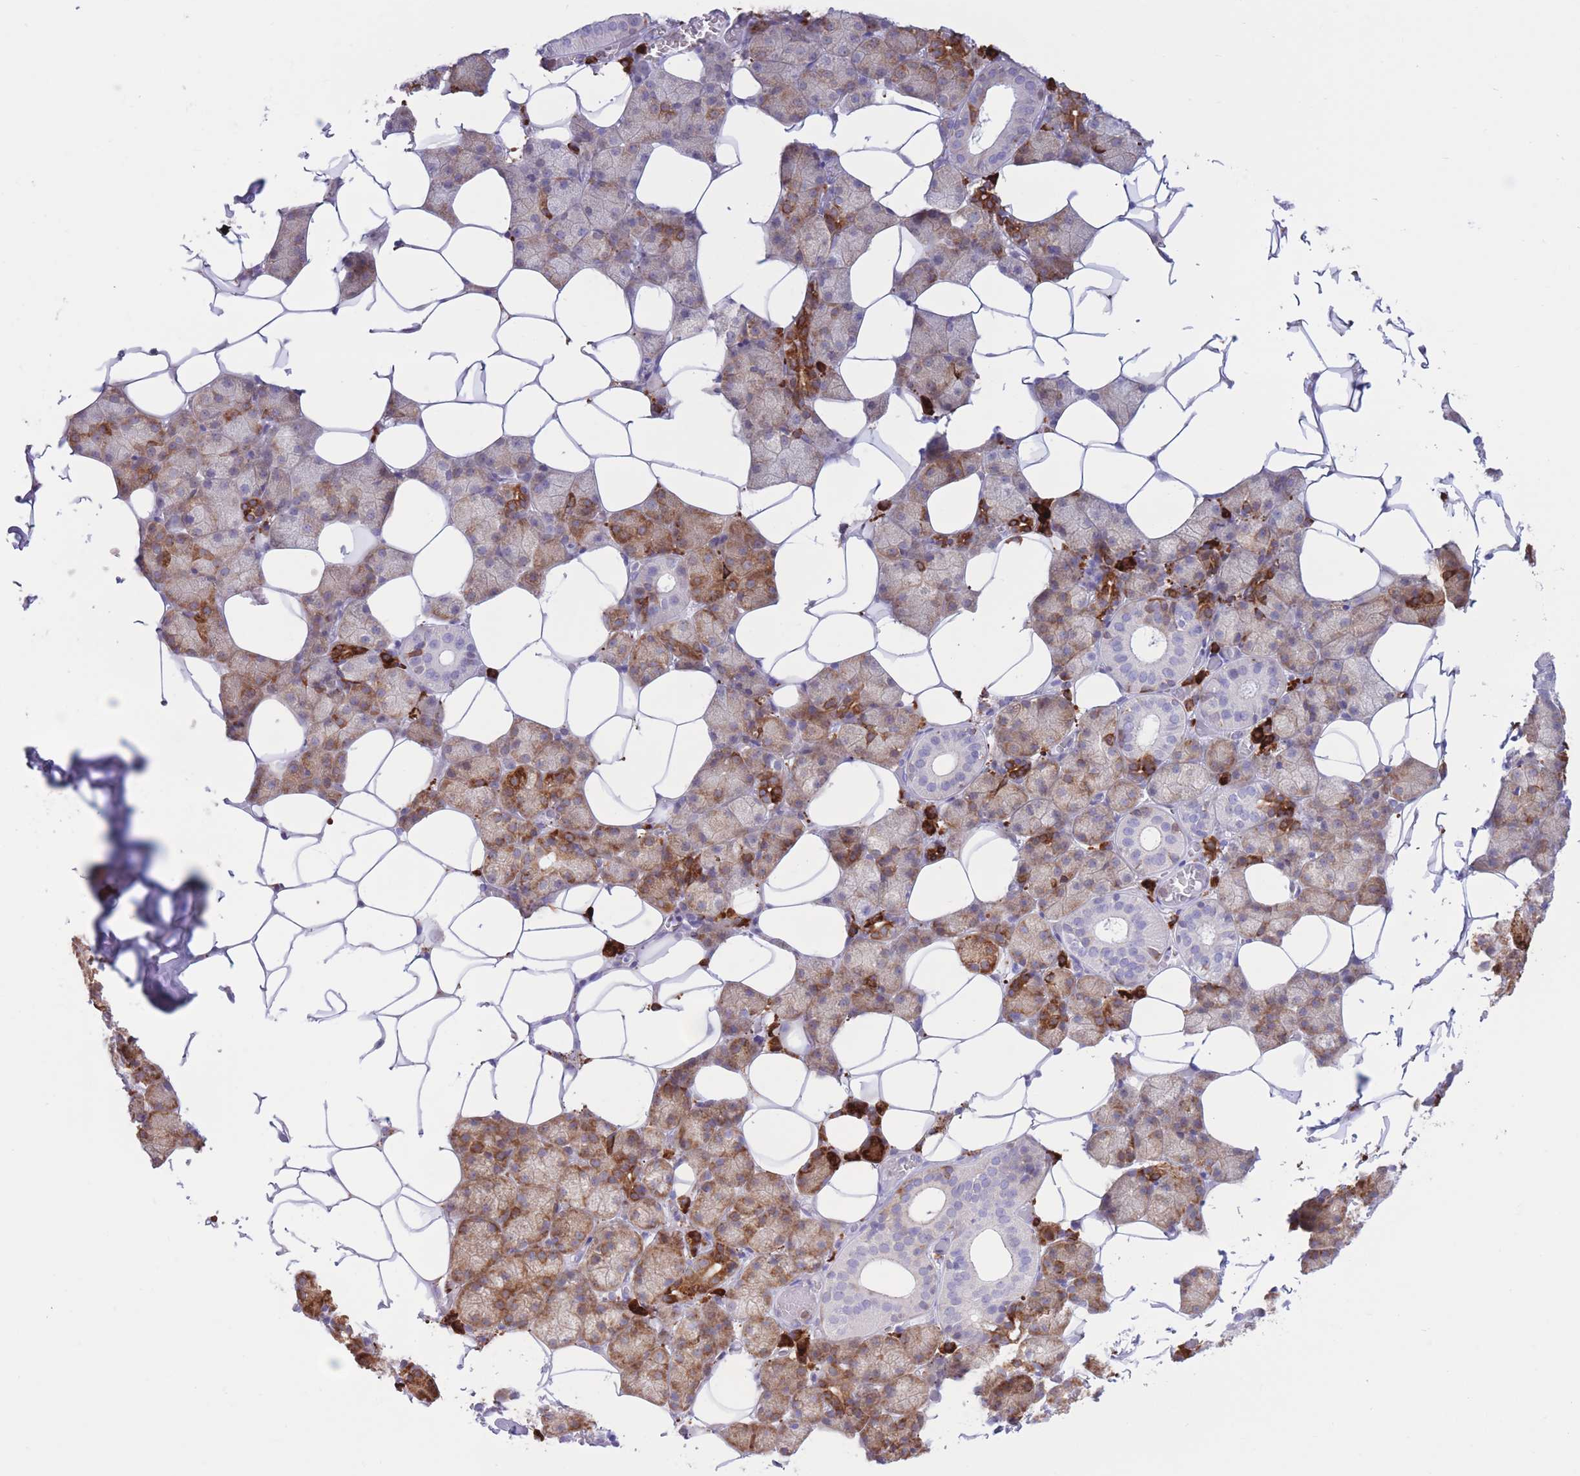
{"staining": {"intensity": "moderate", "quantity": ">75%", "location": "cytoplasmic/membranous"}, "tissue": "salivary gland", "cell_type": "Glandular cells", "image_type": "normal", "snomed": [{"axis": "morphology", "description": "Normal tissue, NOS"}, {"axis": "topography", "description": "Salivary gland"}], "caption": "Glandular cells reveal moderate cytoplasmic/membranous staining in about >75% of cells in normal salivary gland. The protein of interest is stained brown, and the nuclei are stained in blue (DAB (3,3'-diaminobenzidine) IHC with brightfield microscopy, high magnification).", "gene": "MYDGF", "patient": {"sex": "female", "age": 33}}